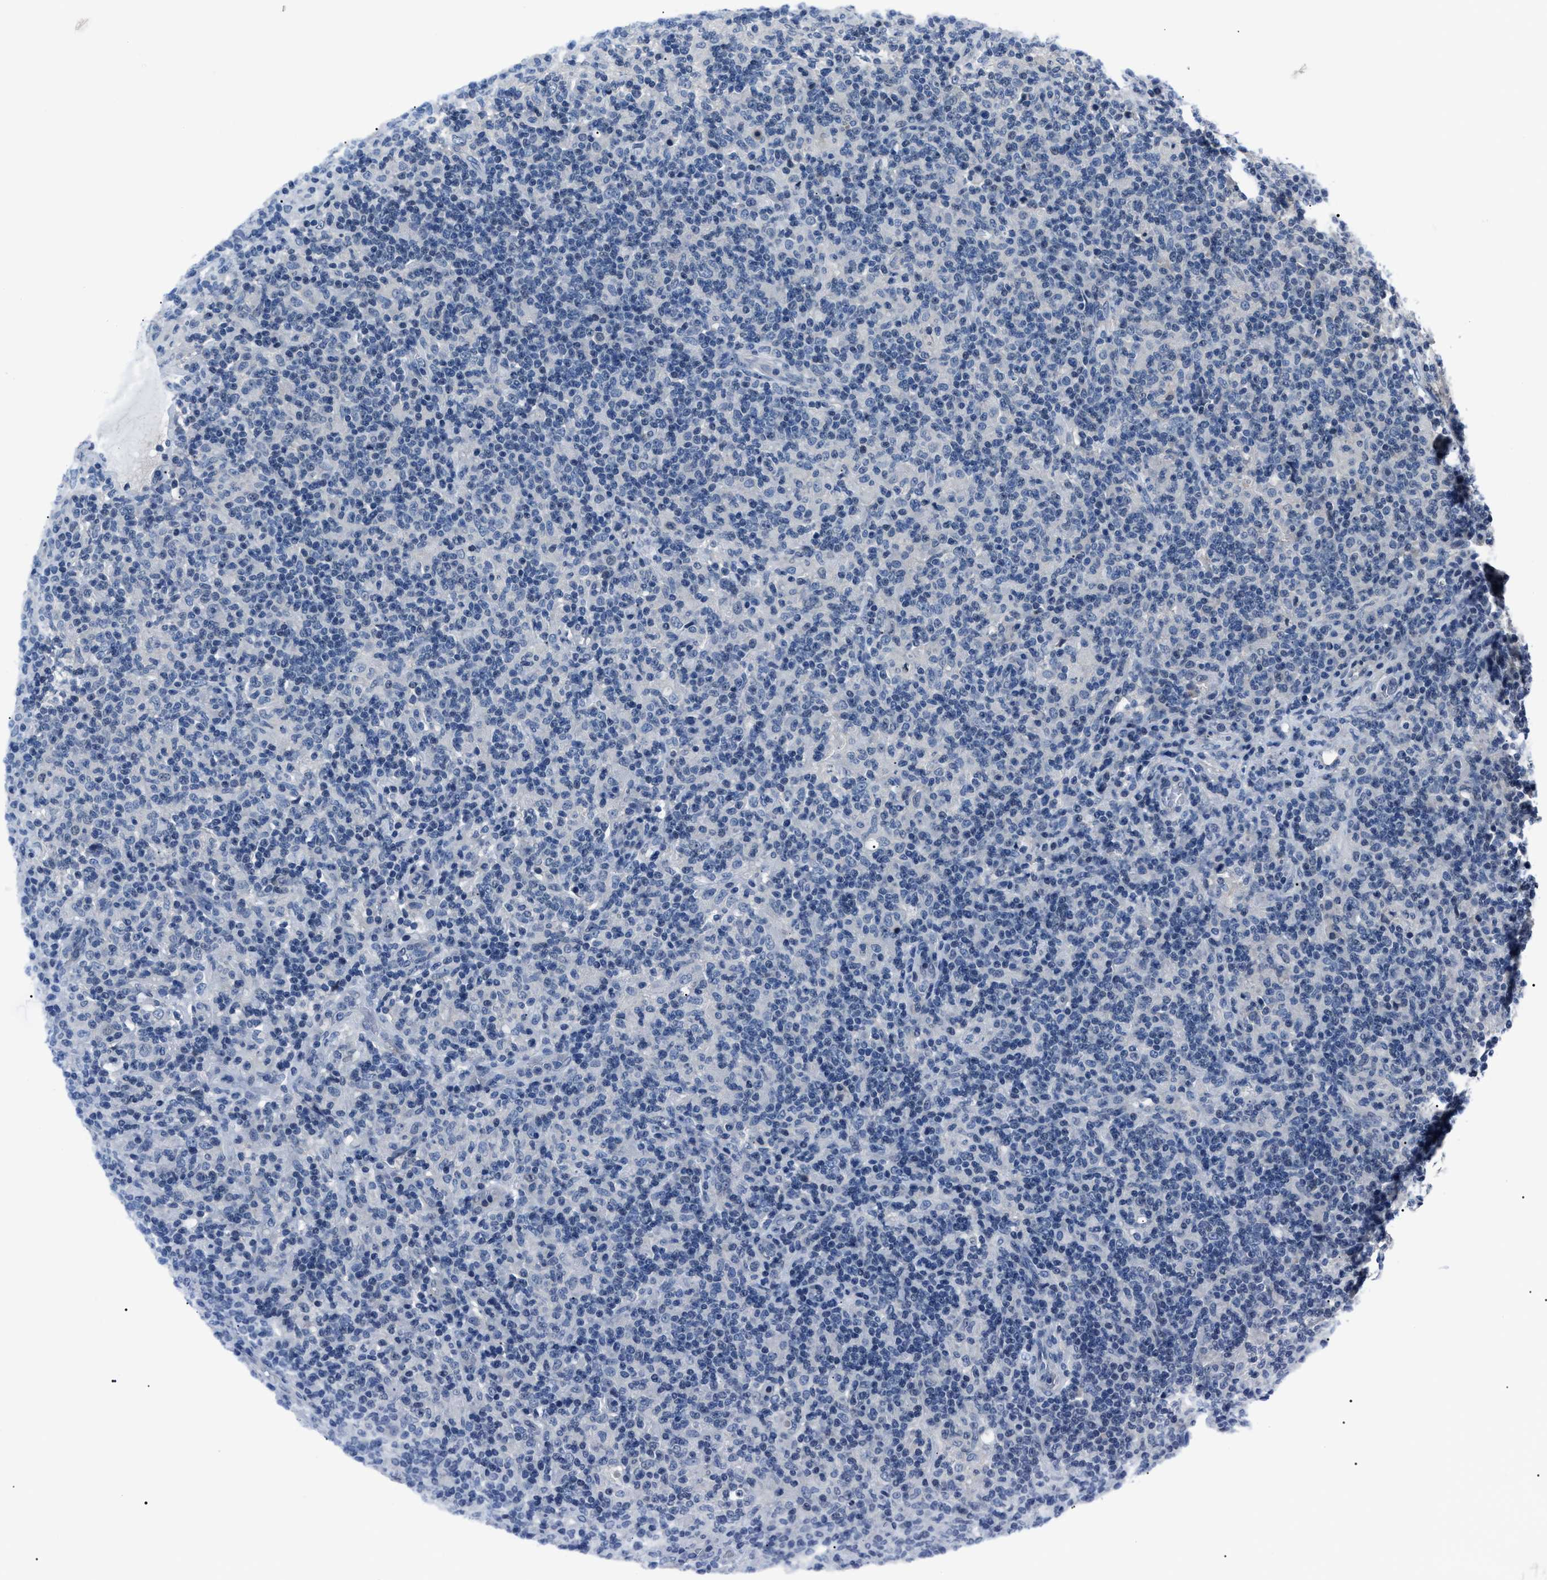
{"staining": {"intensity": "negative", "quantity": "none", "location": "none"}, "tissue": "lymphoma", "cell_type": "Tumor cells", "image_type": "cancer", "snomed": [{"axis": "morphology", "description": "Hodgkin's disease, NOS"}, {"axis": "topography", "description": "Lymph node"}], "caption": "Tumor cells show no significant staining in Hodgkin's disease. (Brightfield microscopy of DAB immunohistochemistry at high magnification).", "gene": "LRWD1", "patient": {"sex": "male", "age": 70}}